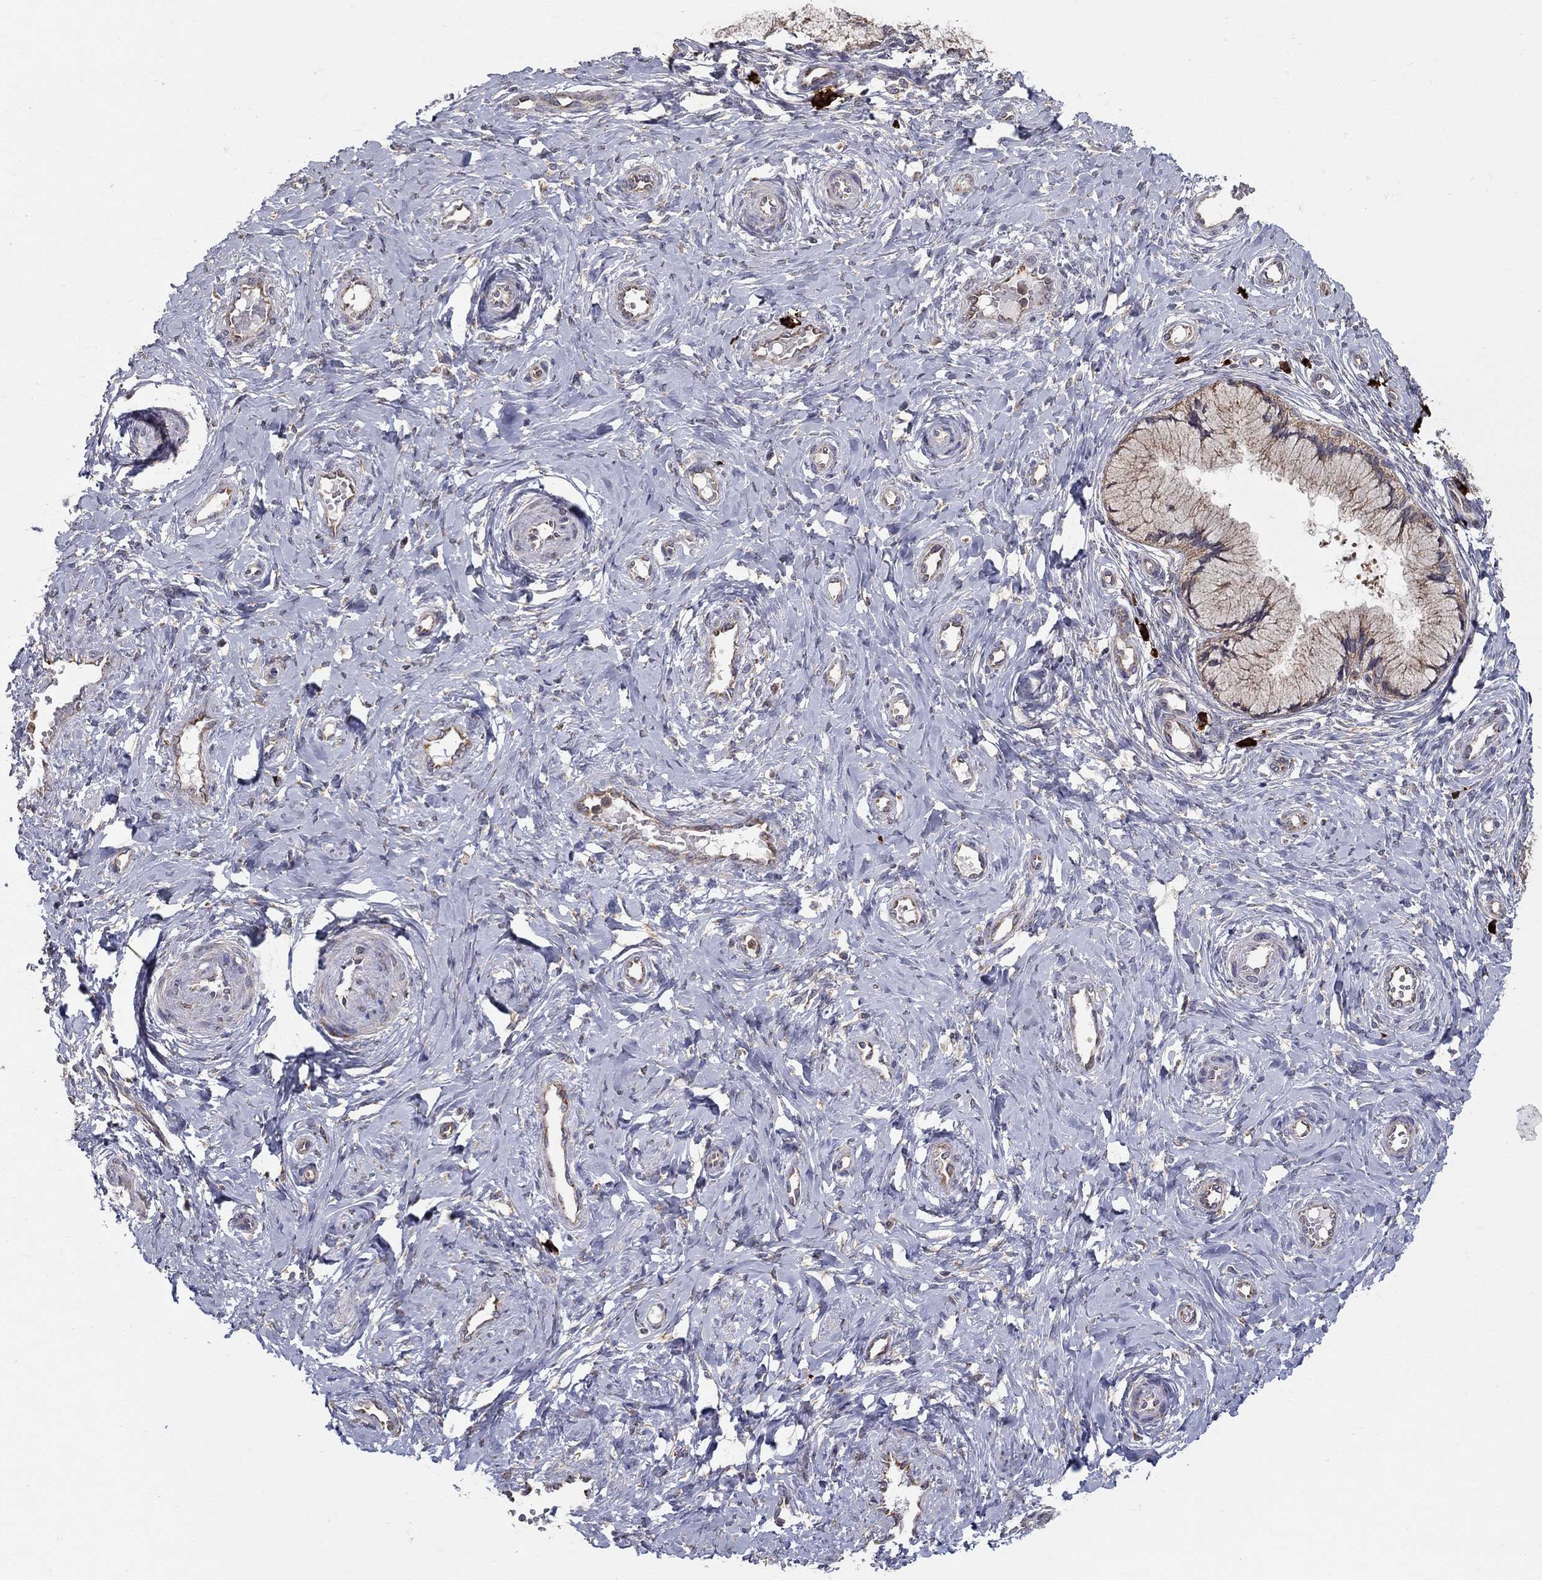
{"staining": {"intensity": "weak", "quantity": ">75%", "location": "cytoplasmic/membranous"}, "tissue": "cervix", "cell_type": "Glandular cells", "image_type": "normal", "snomed": [{"axis": "morphology", "description": "Normal tissue, NOS"}, {"axis": "topography", "description": "Cervix"}], "caption": "The micrograph exhibits a brown stain indicating the presence of a protein in the cytoplasmic/membranous of glandular cells in cervix.", "gene": "PRDX4", "patient": {"sex": "female", "age": 37}}